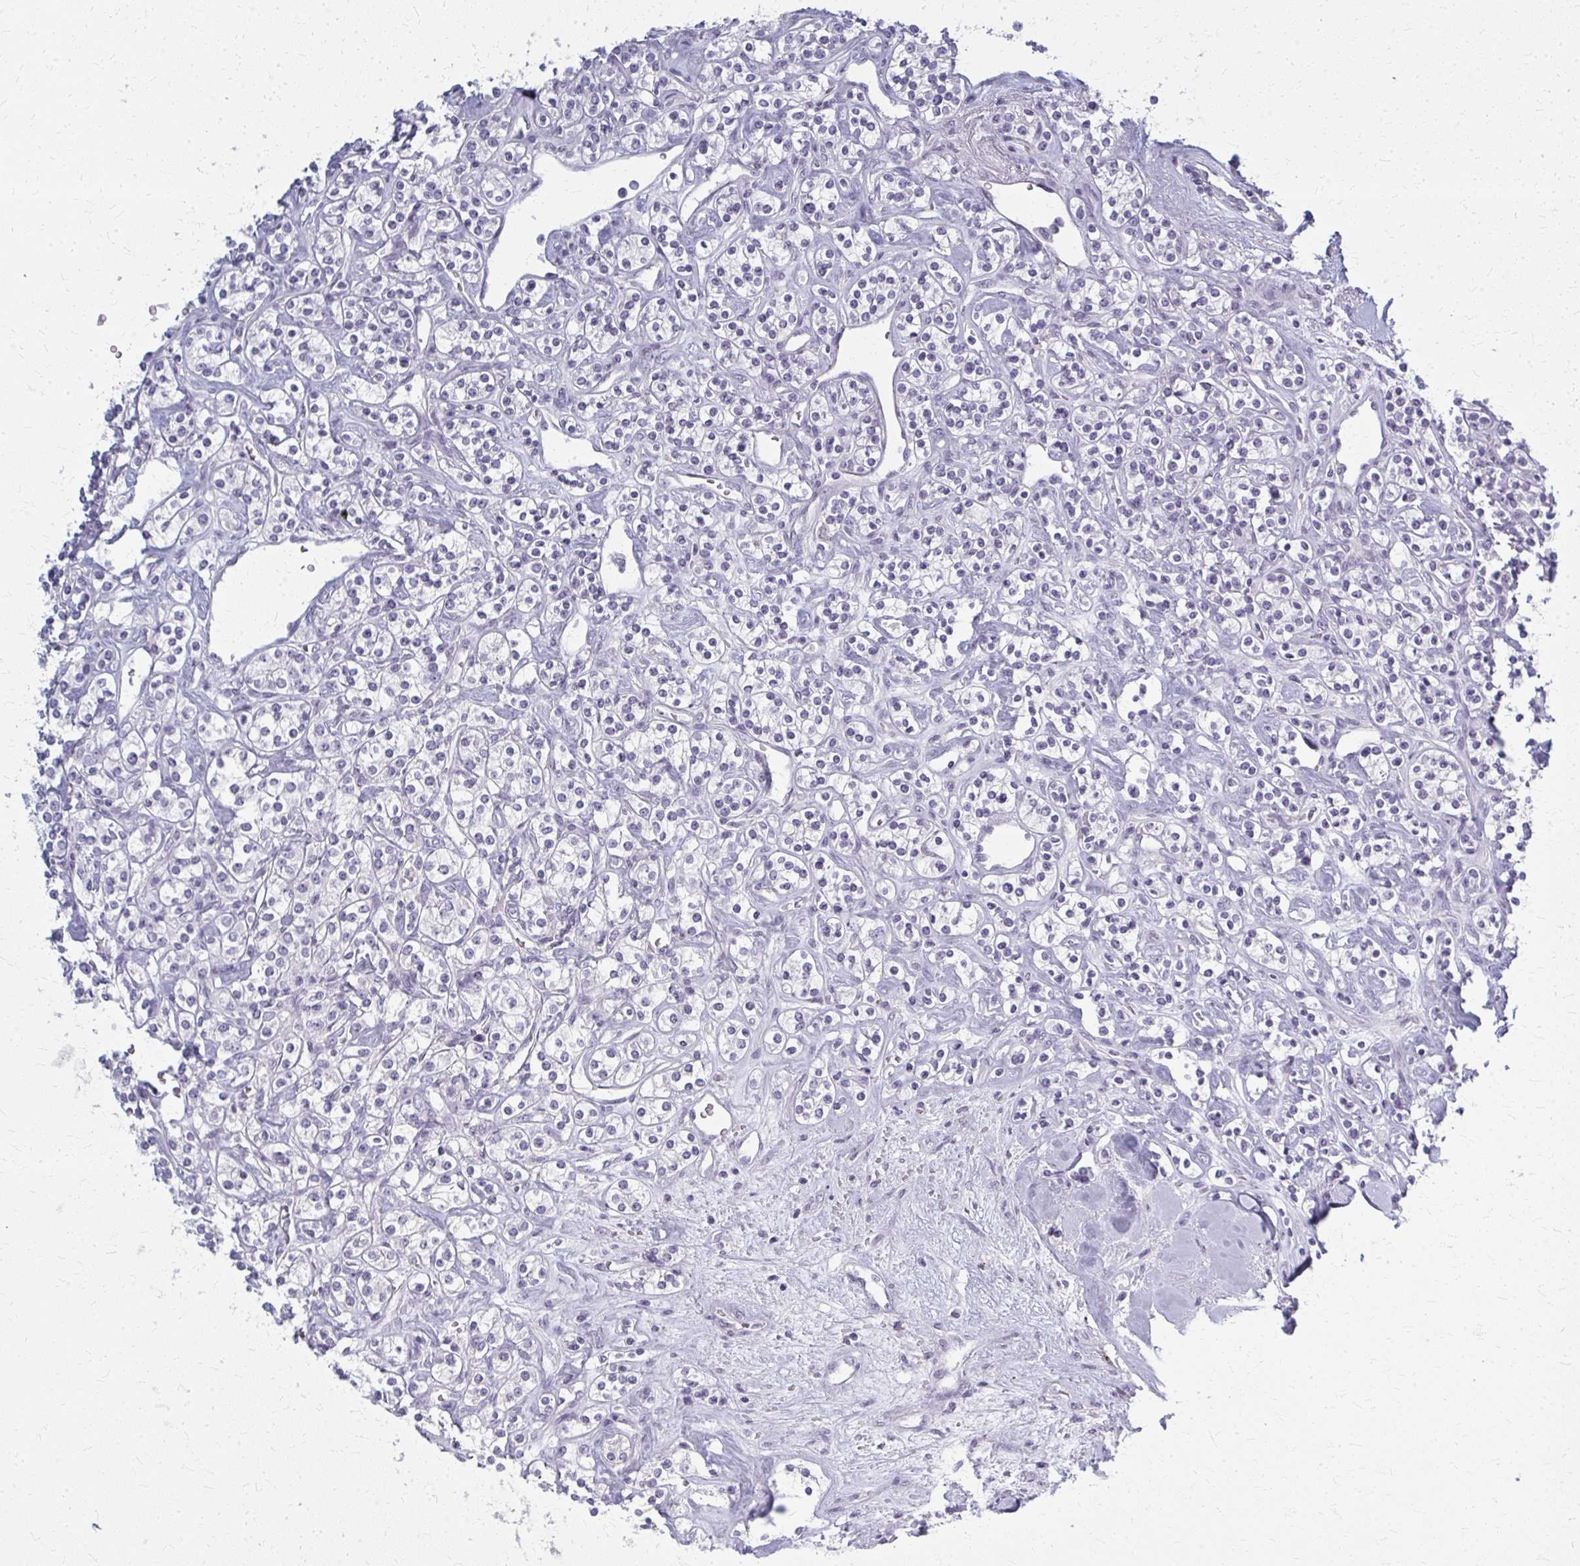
{"staining": {"intensity": "negative", "quantity": "none", "location": "none"}, "tissue": "renal cancer", "cell_type": "Tumor cells", "image_type": "cancer", "snomed": [{"axis": "morphology", "description": "Adenocarcinoma, NOS"}, {"axis": "topography", "description": "Kidney"}], "caption": "Immunohistochemistry image of neoplastic tissue: human renal cancer stained with DAB (3,3'-diaminobenzidine) shows no significant protein positivity in tumor cells.", "gene": "CASQ2", "patient": {"sex": "male", "age": 77}}